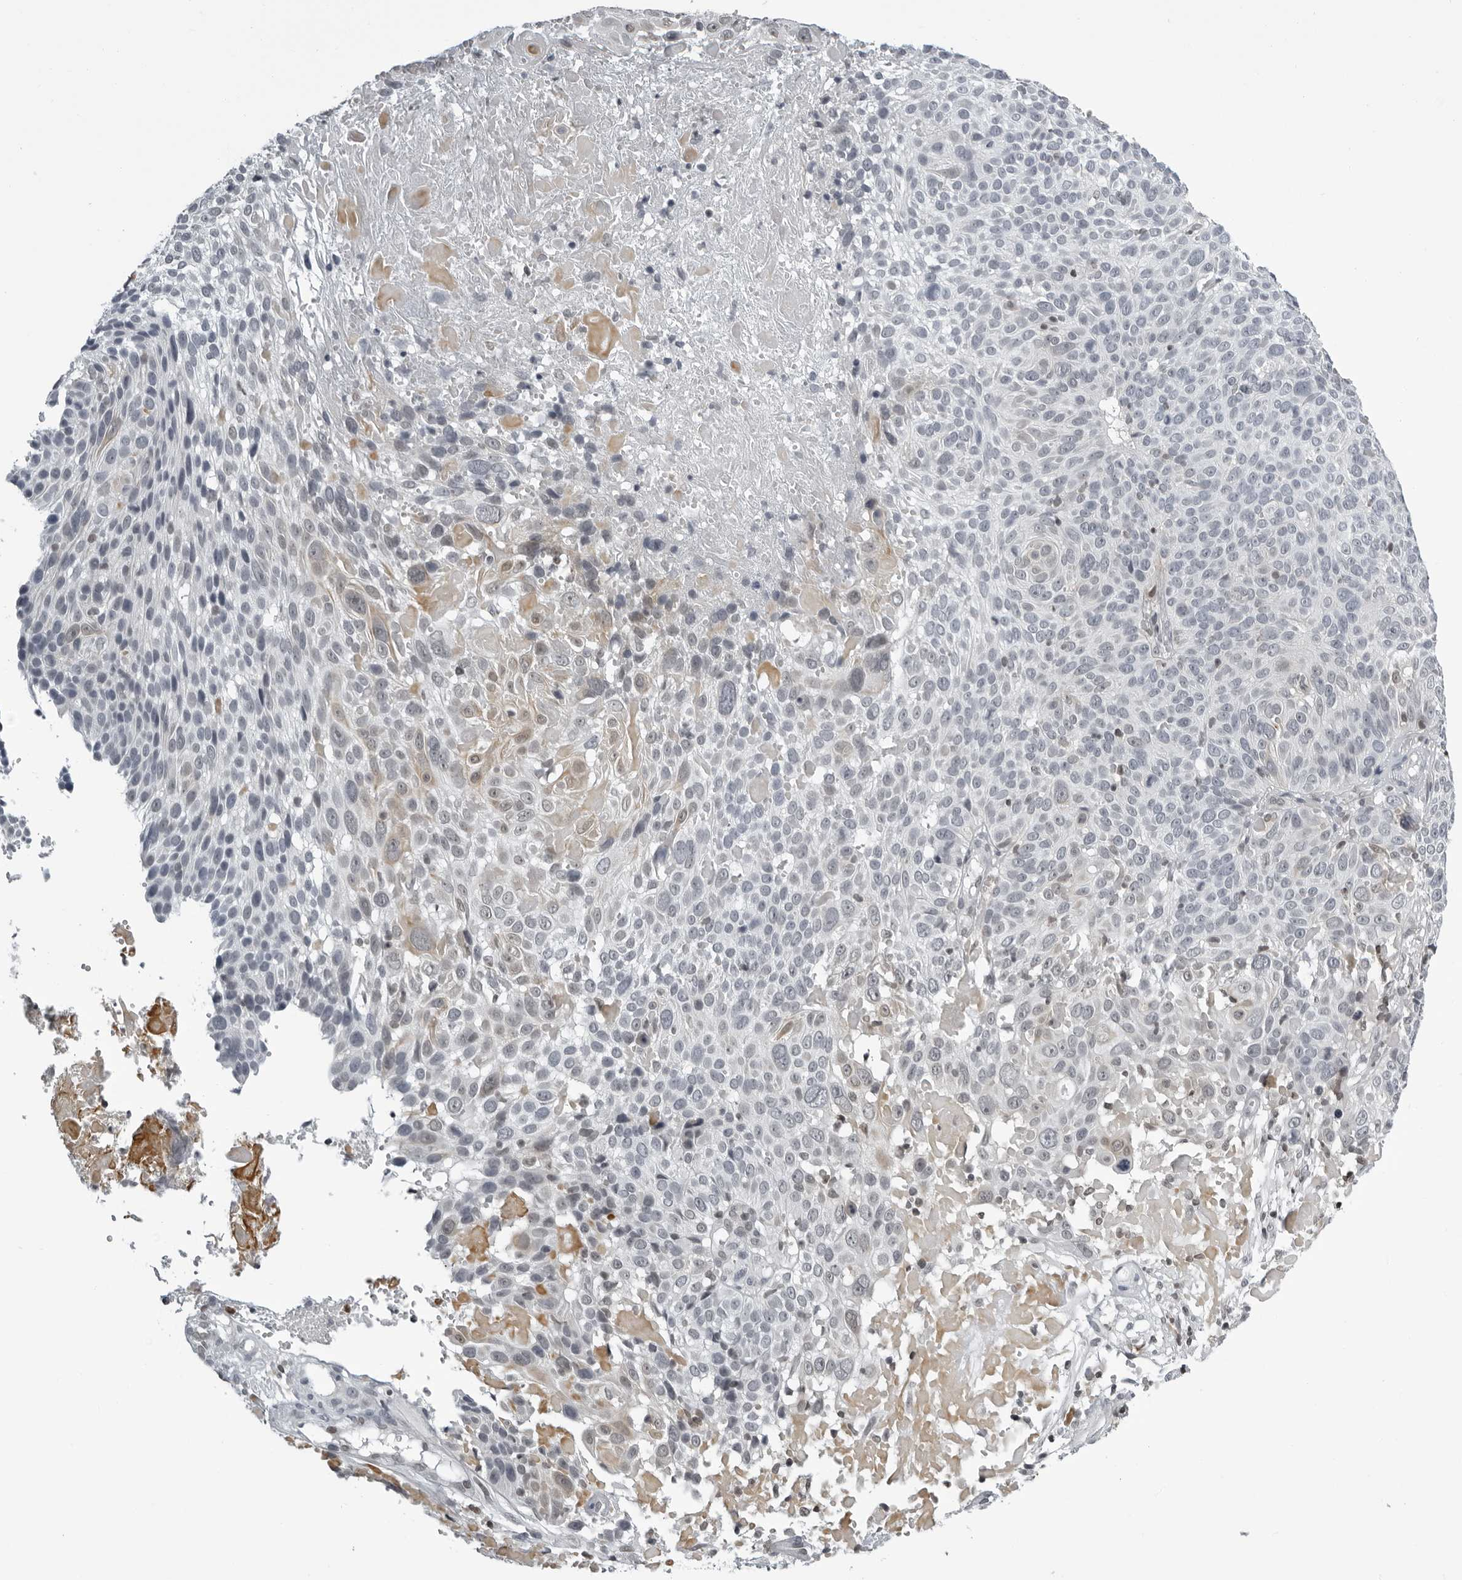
{"staining": {"intensity": "moderate", "quantity": "25%-75%", "location": "nuclear"}, "tissue": "cervical cancer", "cell_type": "Tumor cells", "image_type": "cancer", "snomed": [{"axis": "morphology", "description": "Squamous cell carcinoma, NOS"}, {"axis": "topography", "description": "Cervix"}], "caption": "About 25%-75% of tumor cells in human cervical cancer (squamous cell carcinoma) show moderate nuclear protein expression as visualized by brown immunohistochemical staining.", "gene": "RTCA", "patient": {"sex": "female", "age": 74}}